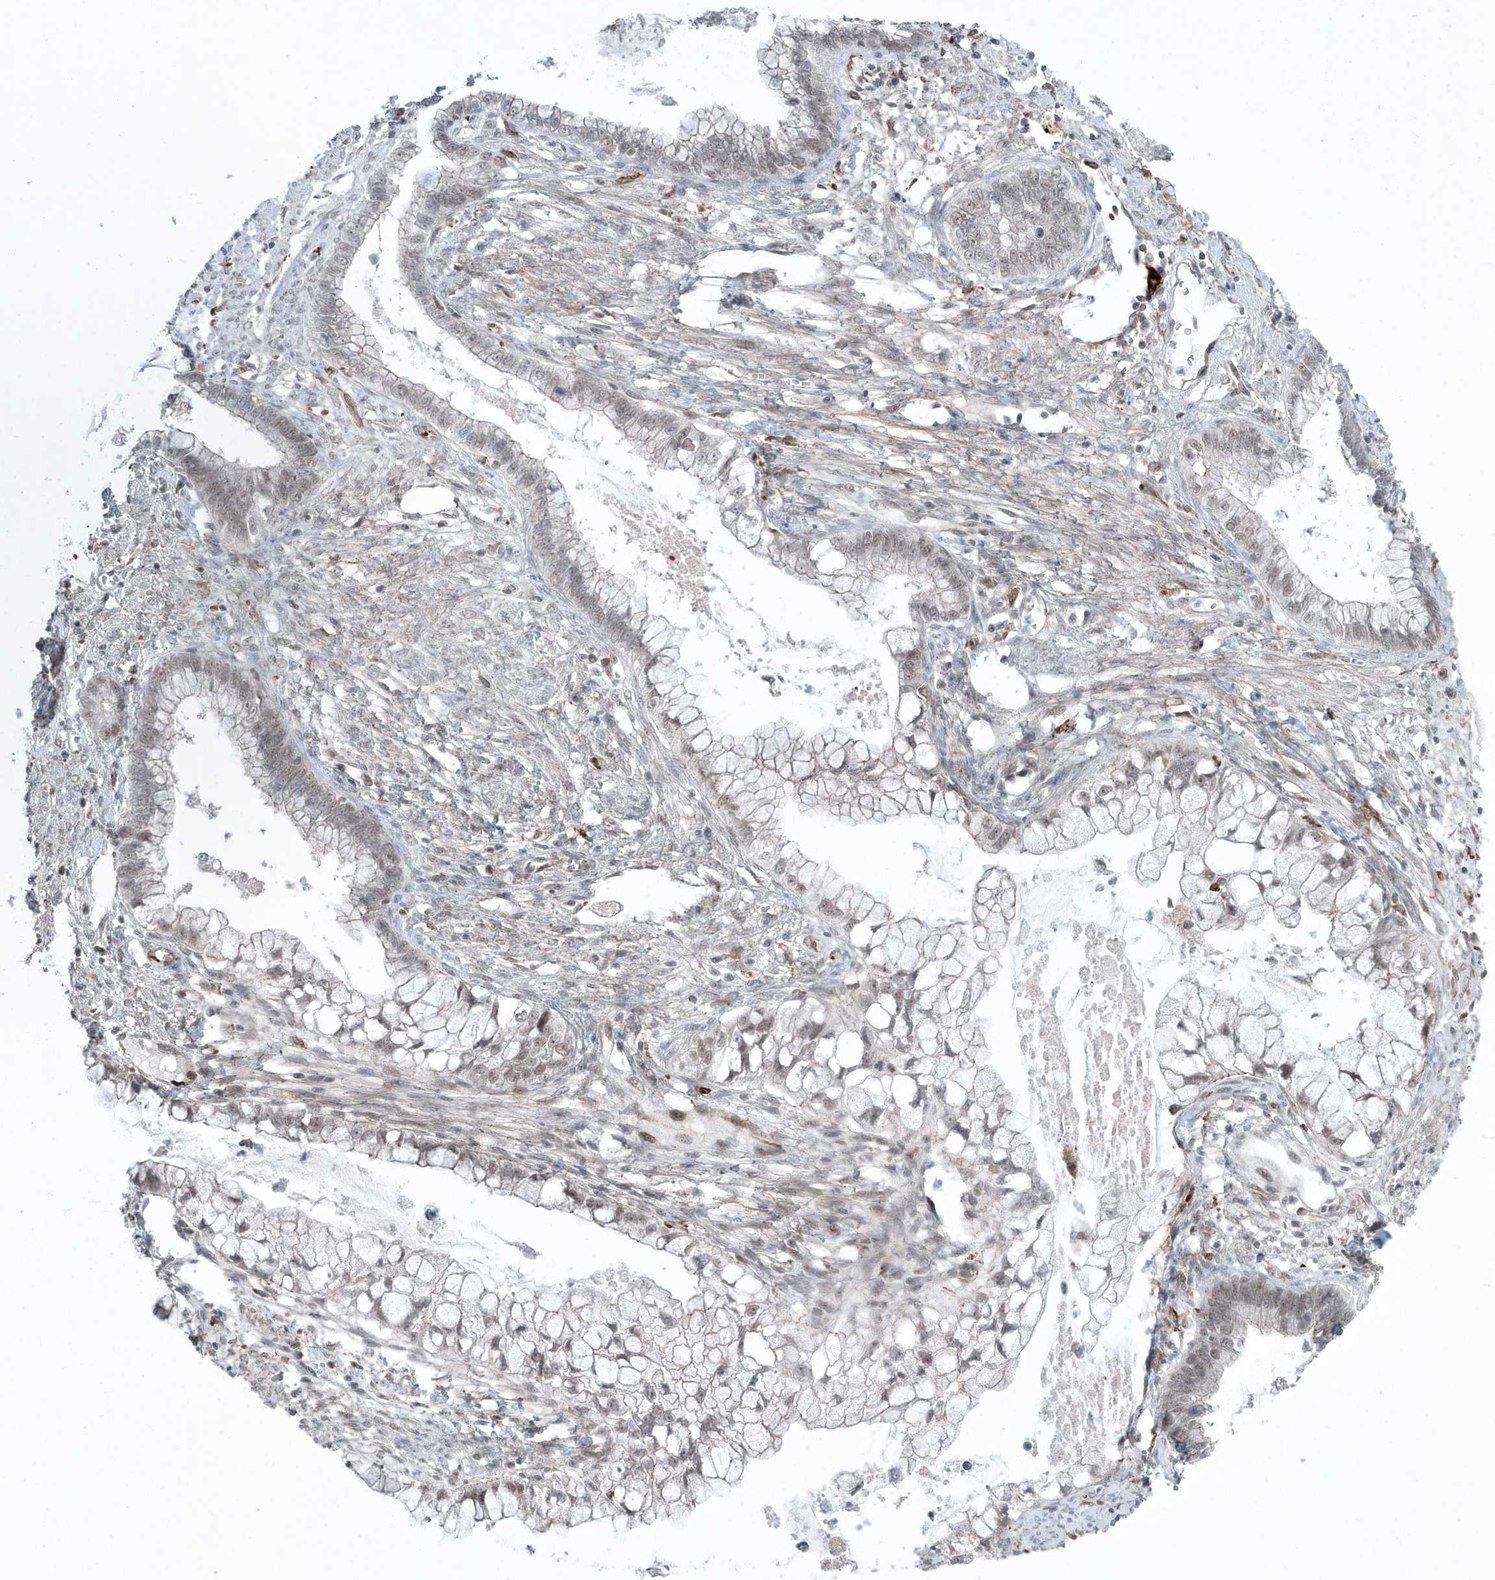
{"staining": {"intensity": "weak", "quantity": ">75%", "location": "nuclear"}, "tissue": "cervical cancer", "cell_type": "Tumor cells", "image_type": "cancer", "snomed": [{"axis": "morphology", "description": "Adenocarcinoma, NOS"}, {"axis": "topography", "description": "Cervix"}], "caption": "Immunohistochemical staining of human cervical cancer reveals low levels of weak nuclear expression in about >75% of tumor cells. (IHC, brightfield microscopy, high magnification).", "gene": "ADAMTSL3", "patient": {"sex": "female", "age": 44}}